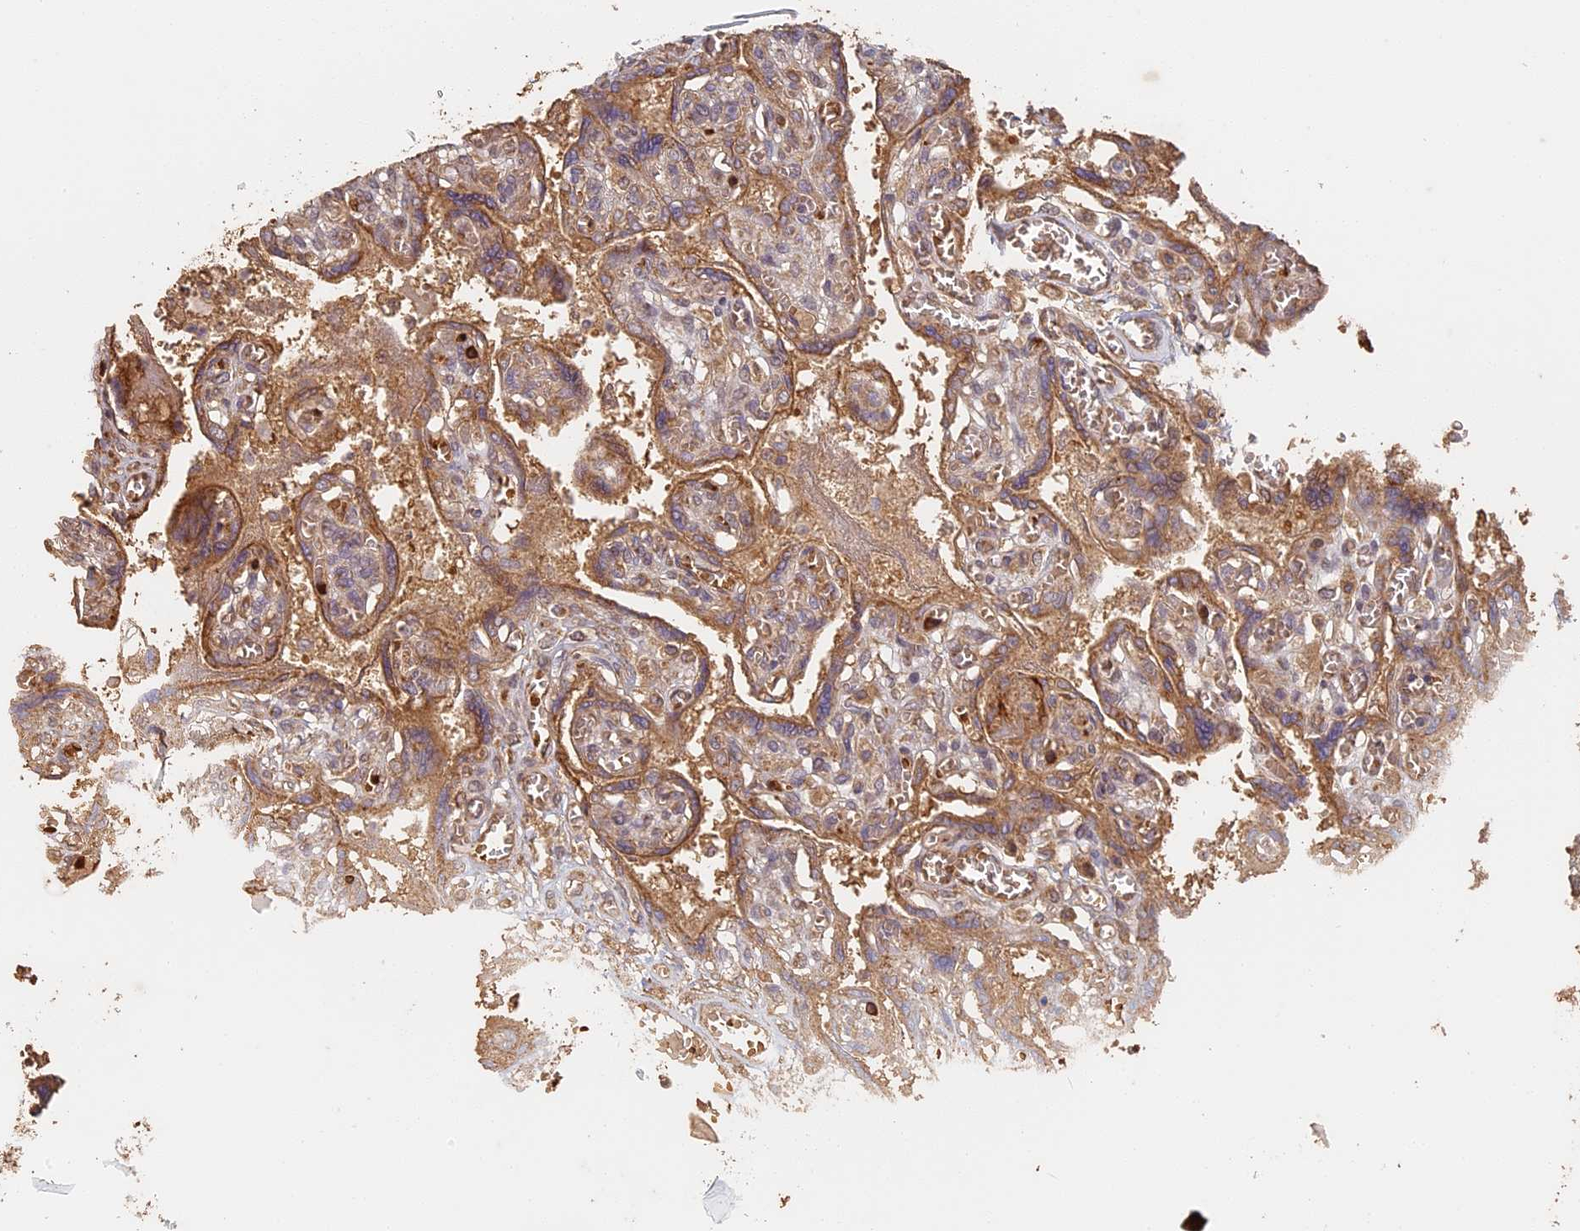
{"staining": {"intensity": "moderate", "quantity": ">75%", "location": "cytoplasmic/membranous,nuclear"}, "tissue": "placenta", "cell_type": "Trophoblastic cells", "image_type": "normal", "snomed": [{"axis": "morphology", "description": "Normal tissue, NOS"}, {"axis": "topography", "description": "Placenta"}], "caption": "Normal placenta exhibits moderate cytoplasmic/membranous,nuclear expression in about >75% of trophoblastic cells (brown staining indicates protein expression, while blue staining denotes nuclei)..", "gene": "STX16", "patient": {"sex": "female", "age": 39}}